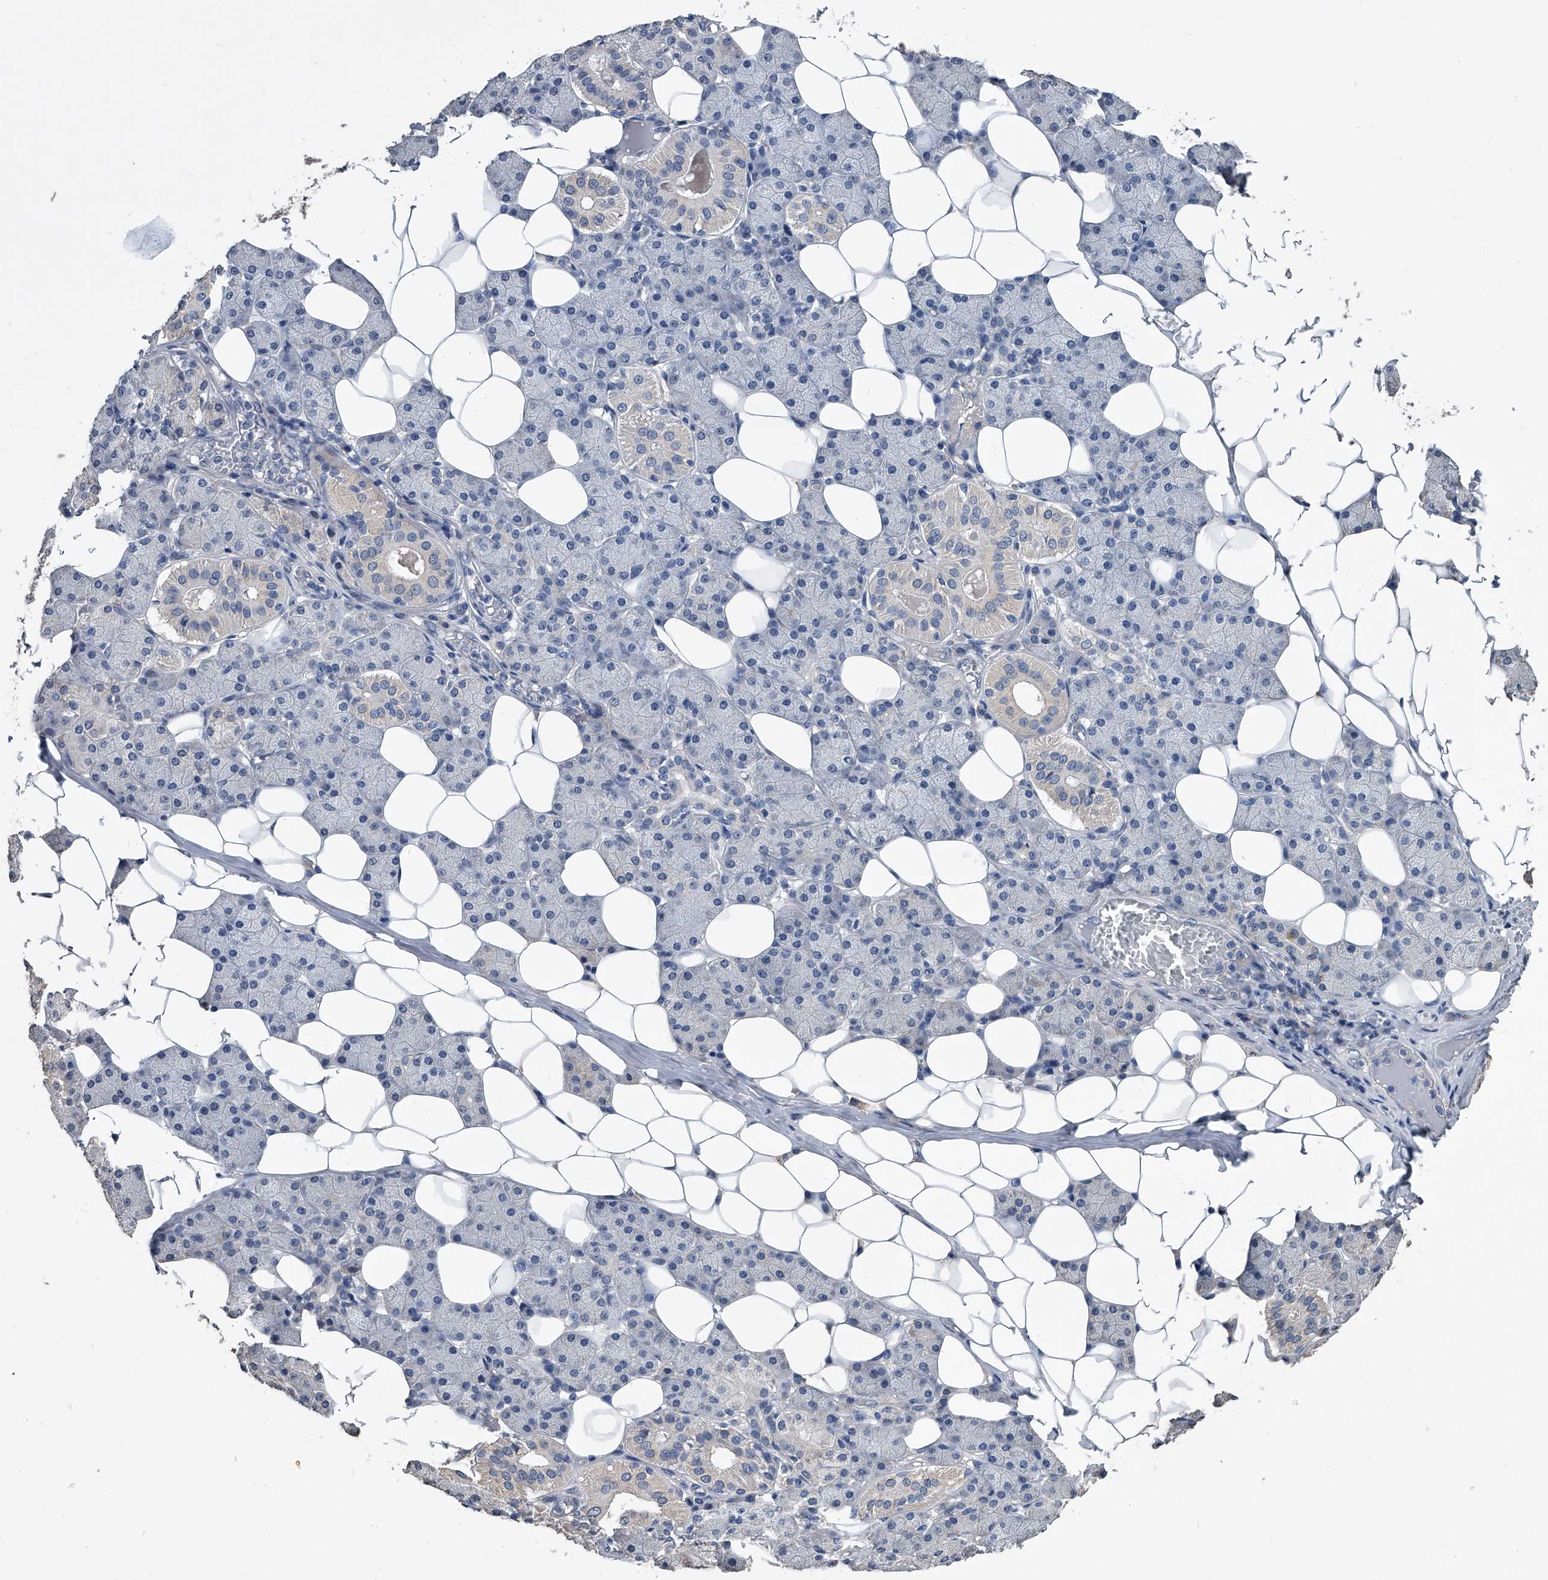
{"staining": {"intensity": "strong", "quantity": "<25%", "location": "cytoplasmic/membranous"}, "tissue": "salivary gland", "cell_type": "Glandular cells", "image_type": "normal", "snomed": [{"axis": "morphology", "description": "Normal tissue, NOS"}, {"axis": "topography", "description": "Salivary gland"}], "caption": "Immunohistochemical staining of normal salivary gland shows <25% levels of strong cytoplasmic/membranous protein expression in about <25% of glandular cells.", "gene": "PHACTR1", "patient": {"sex": "female", "age": 33}}